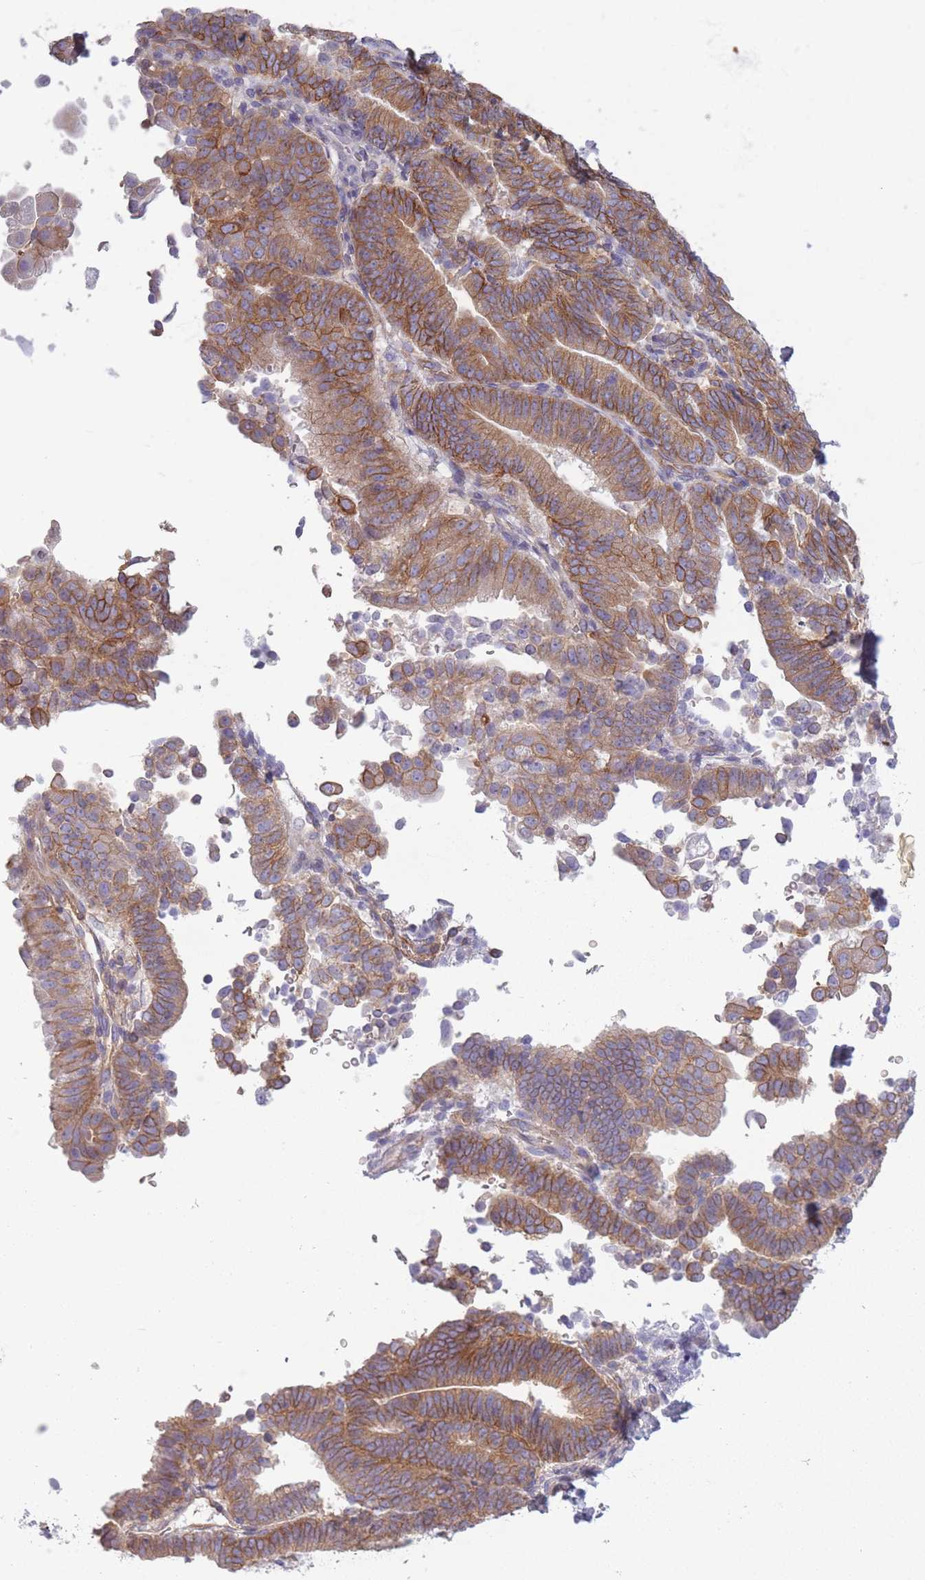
{"staining": {"intensity": "moderate", "quantity": ">75%", "location": "cytoplasmic/membranous"}, "tissue": "endometrial cancer", "cell_type": "Tumor cells", "image_type": "cancer", "snomed": [{"axis": "morphology", "description": "Adenocarcinoma, NOS"}, {"axis": "topography", "description": "Endometrium"}], "caption": "Tumor cells reveal medium levels of moderate cytoplasmic/membranous expression in about >75% of cells in human endometrial cancer.", "gene": "ADD1", "patient": {"sex": "female", "age": 70}}